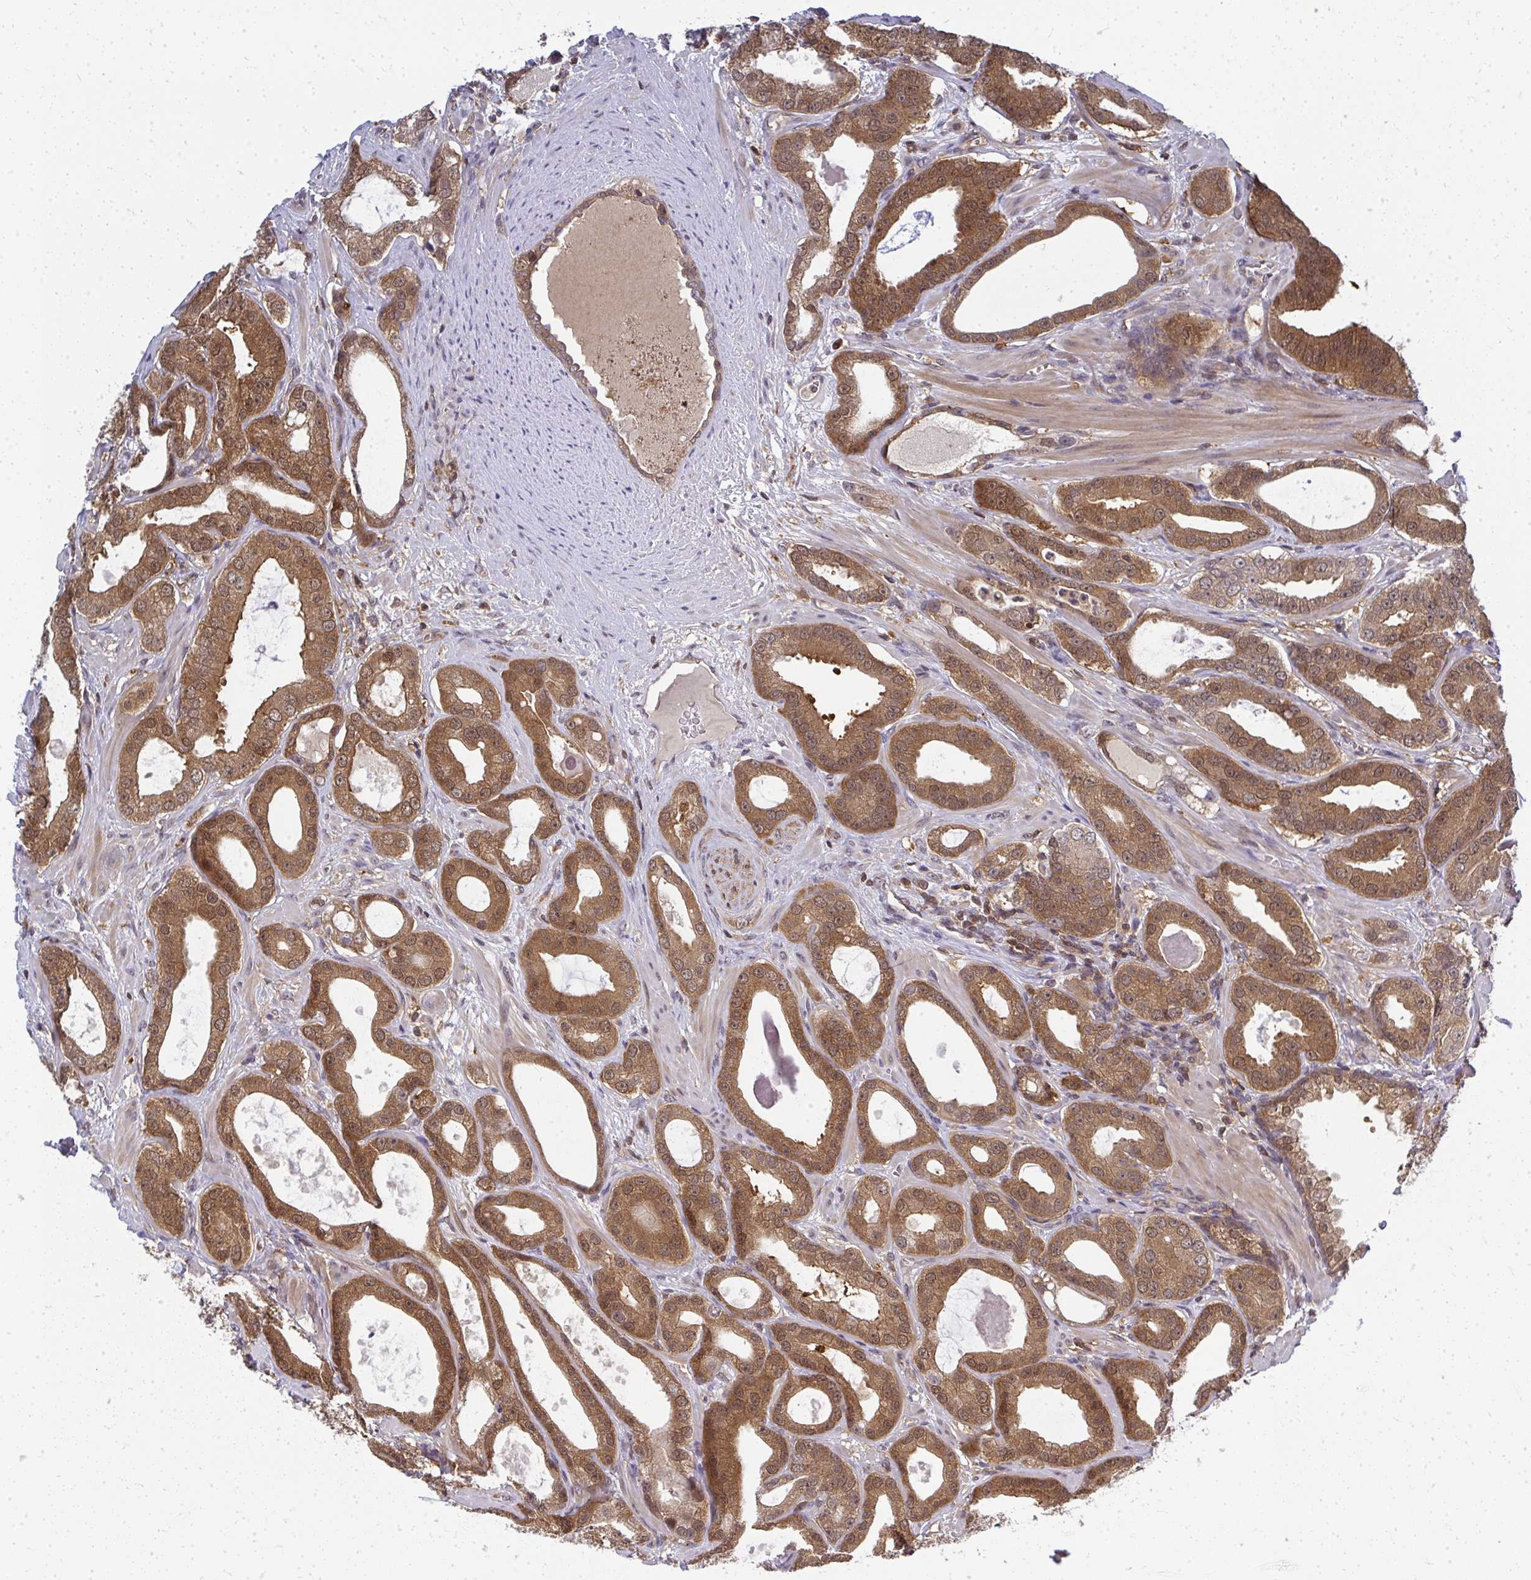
{"staining": {"intensity": "moderate", "quantity": ">75%", "location": "cytoplasmic/membranous,nuclear"}, "tissue": "prostate cancer", "cell_type": "Tumor cells", "image_type": "cancer", "snomed": [{"axis": "morphology", "description": "Adenocarcinoma, High grade"}, {"axis": "topography", "description": "Prostate"}], "caption": "A medium amount of moderate cytoplasmic/membranous and nuclear staining is identified in about >75% of tumor cells in prostate high-grade adenocarcinoma tissue.", "gene": "HDHD2", "patient": {"sex": "male", "age": 65}}